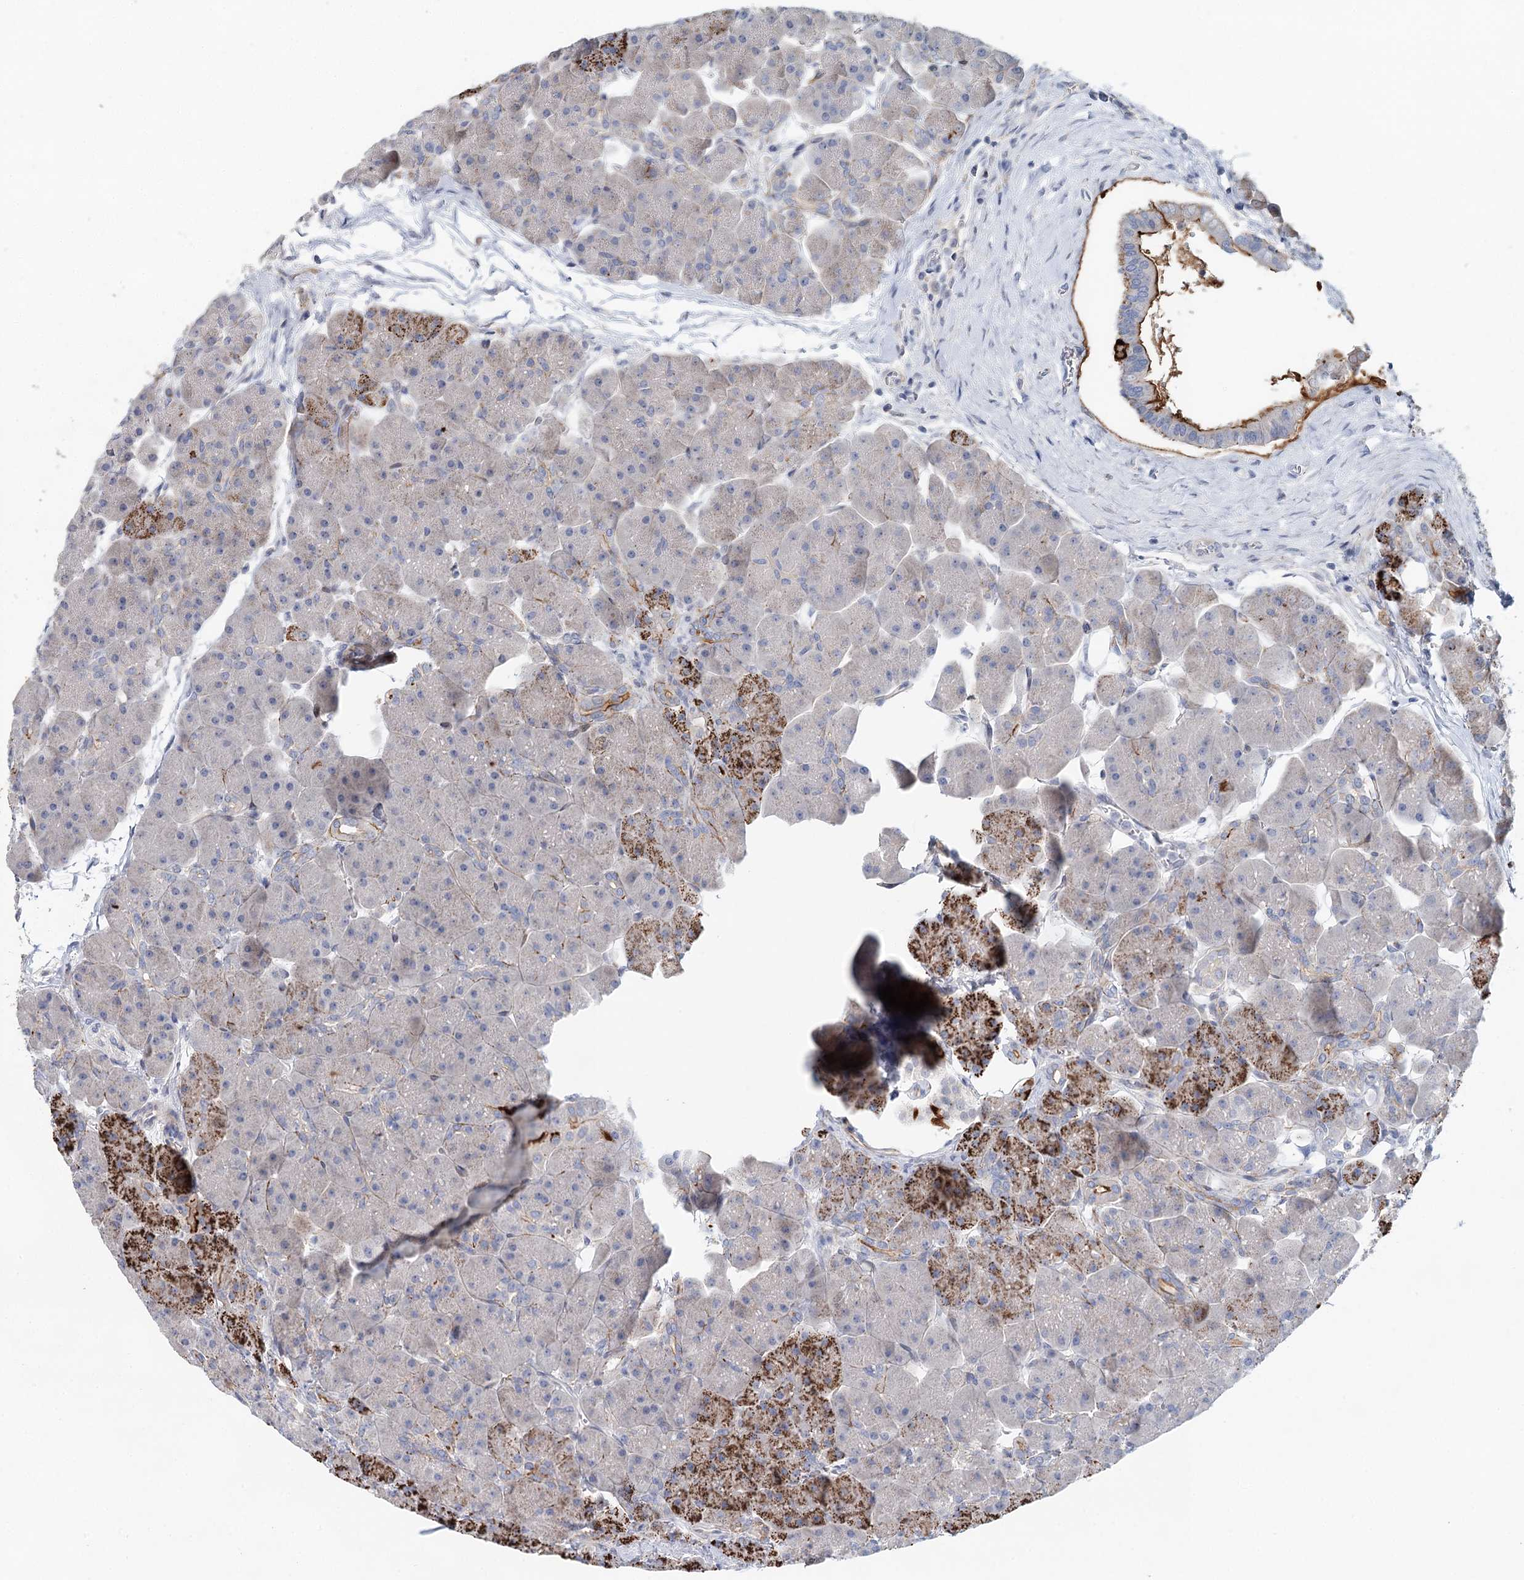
{"staining": {"intensity": "moderate", "quantity": ">75%", "location": "cytoplasmic/membranous"}, "tissue": "pancreas", "cell_type": "Exocrine glandular cells", "image_type": "normal", "snomed": [{"axis": "morphology", "description": "Normal tissue, NOS"}, {"axis": "topography", "description": "Pancreas"}], "caption": "IHC histopathology image of unremarkable human pancreas stained for a protein (brown), which shows medium levels of moderate cytoplasmic/membranous expression in about >75% of exocrine glandular cells.", "gene": "SLC19A3", "patient": {"sex": "male", "age": 66}}